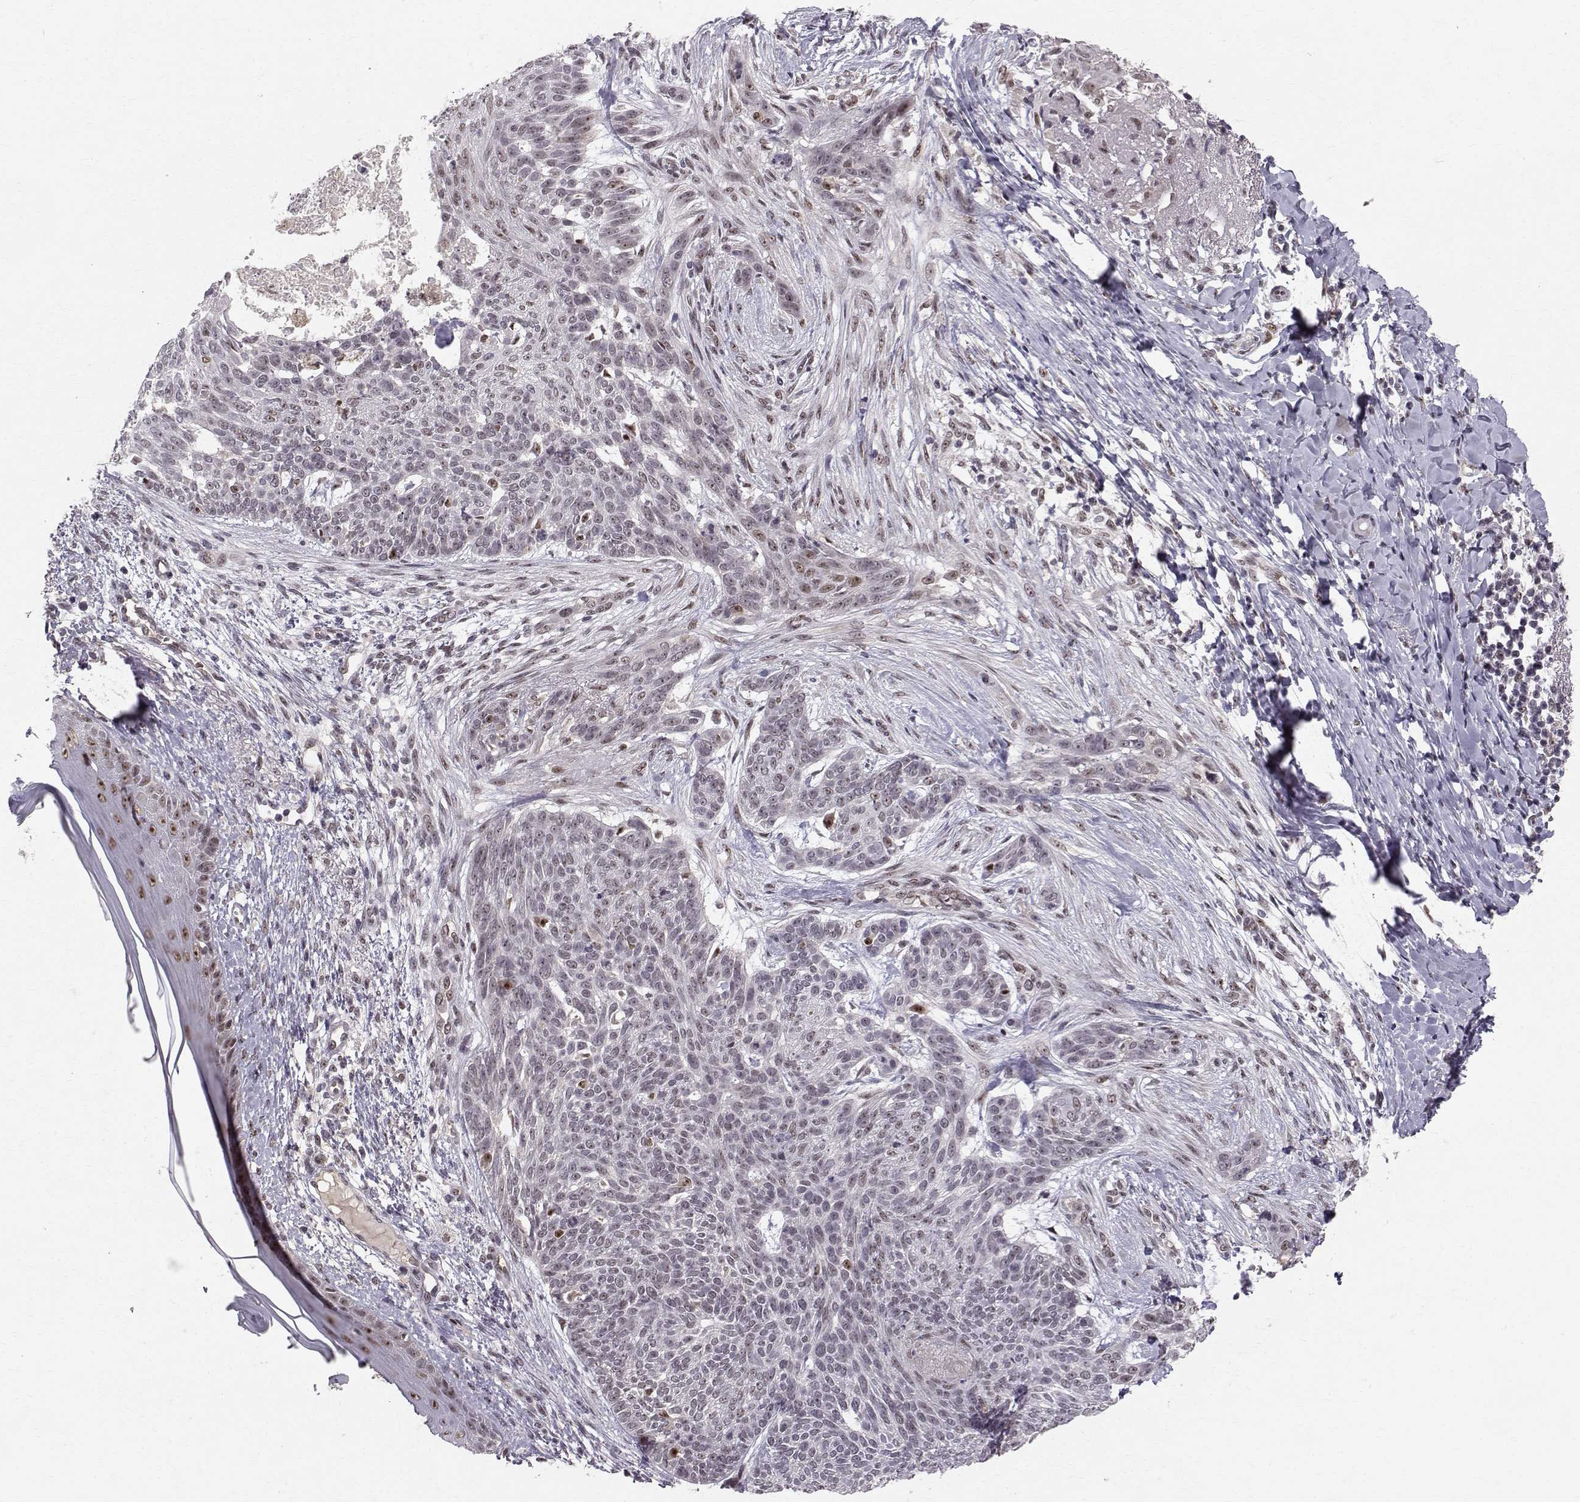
{"staining": {"intensity": "moderate", "quantity": "<25%", "location": "nuclear"}, "tissue": "skin cancer", "cell_type": "Tumor cells", "image_type": "cancer", "snomed": [{"axis": "morphology", "description": "Normal tissue, NOS"}, {"axis": "morphology", "description": "Basal cell carcinoma"}, {"axis": "topography", "description": "Skin"}], "caption": "Moderate nuclear protein positivity is identified in about <25% of tumor cells in skin basal cell carcinoma.", "gene": "RPP38", "patient": {"sex": "male", "age": 84}}